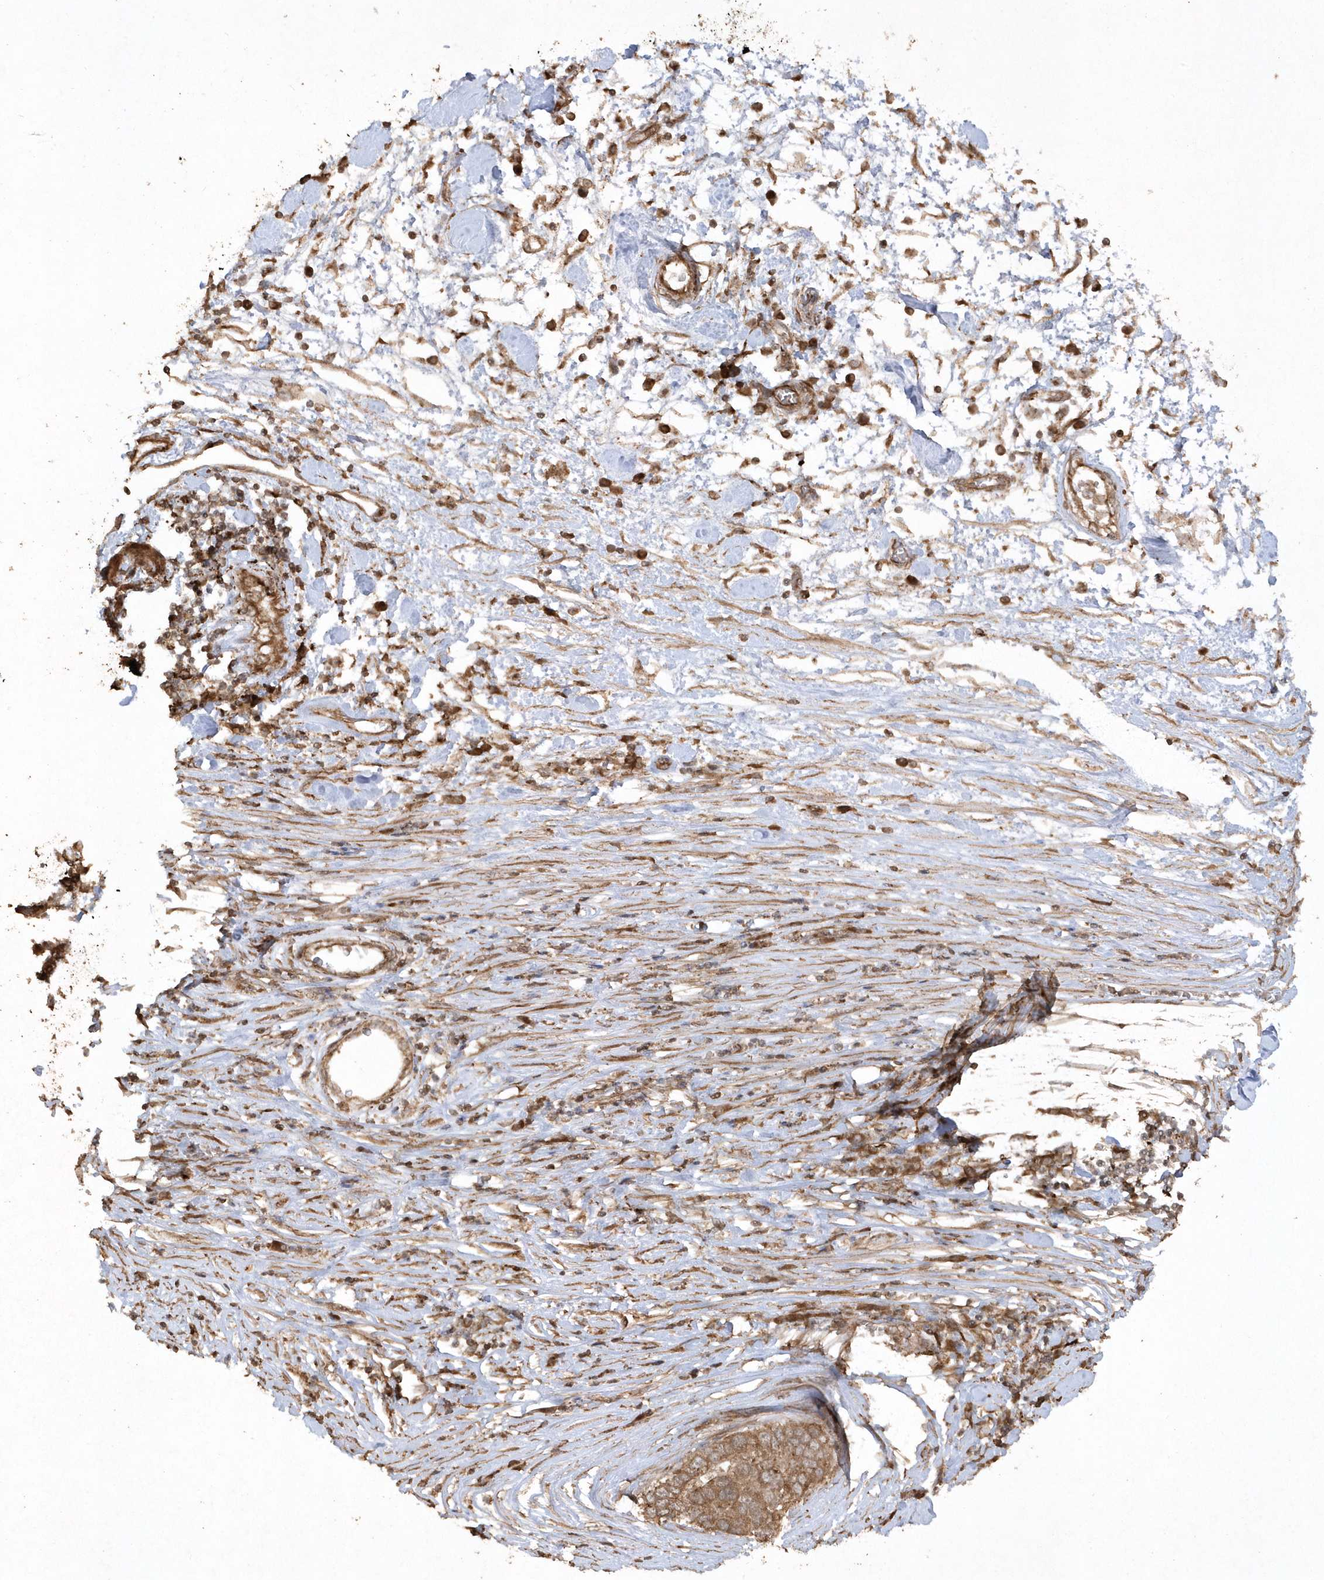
{"staining": {"intensity": "moderate", "quantity": ">75%", "location": "cytoplasmic/membranous"}, "tissue": "pancreatic cancer", "cell_type": "Tumor cells", "image_type": "cancer", "snomed": [{"axis": "morphology", "description": "Adenocarcinoma, NOS"}, {"axis": "topography", "description": "Pancreas"}], "caption": "Human pancreatic cancer (adenocarcinoma) stained for a protein (brown) displays moderate cytoplasmic/membranous positive expression in about >75% of tumor cells.", "gene": "AVPI1", "patient": {"sex": "female", "age": 61}}